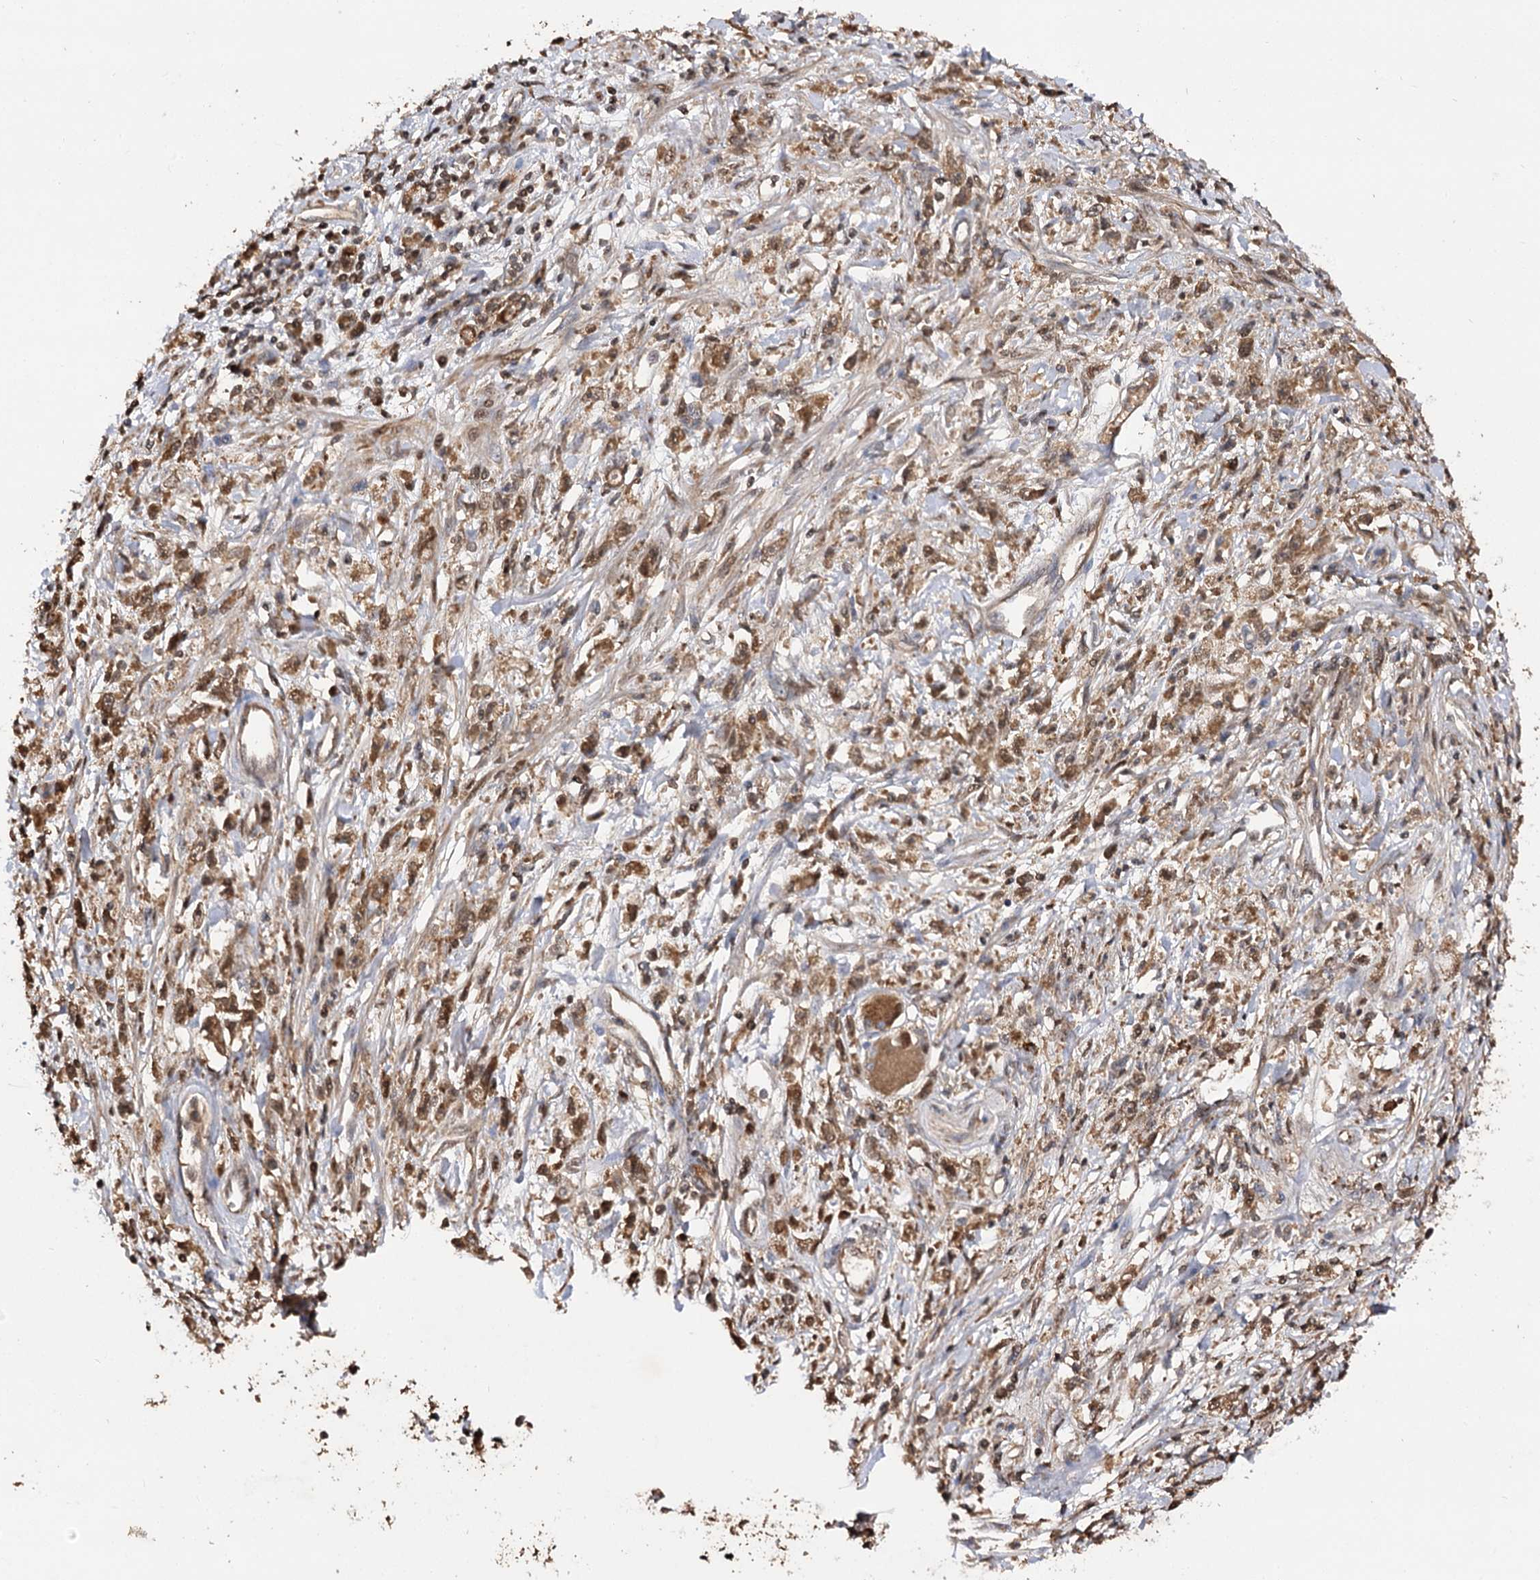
{"staining": {"intensity": "moderate", "quantity": ">75%", "location": "cytoplasmic/membranous"}, "tissue": "stomach cancer", "cell_type": "Tumor cells", "image_type": "cancer", "snomed": [{"axis": "morphology", "description": "Adenocarcinoma, NOS"}, {"axis": "topography", "description": "Stomach"}], "caption": "The immunohistochemical stain highlights moderate cytoplasmic/membranous expression in tumor cells of stomach cancer (adenocarcinoma) tissue. (Stains: DAB (3,3'-diaminobenzidine) in brown, nuclei in blue, Microscopy: brightfield microscopy at high magnification).", "gene": "ARL13A", "patient": {"sex": "female", "age": 59}}